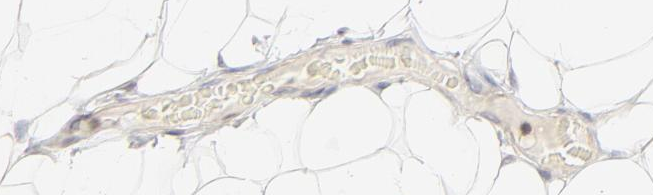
{"staining": {"intensity": "negative", "quantity": "none", "location": "none"}, "tissue": "adipose tissue", "cell_type": "Adipocytes", "image_type": "normal", "snomed": [{"axis": "morphology", "description": "Normal tissue, NOS"}, {"axis": "topography", "description": "Soft tissue"}], "caption": "Protein analysis of normal adipose tissue reveals no significant staining in adipocytes. (Brightfield microscopy of DAB immunohistochemistry (IHC) at high magnification).", "gene": "CDK6", "patient": {"sex": "male", "age": 26}}